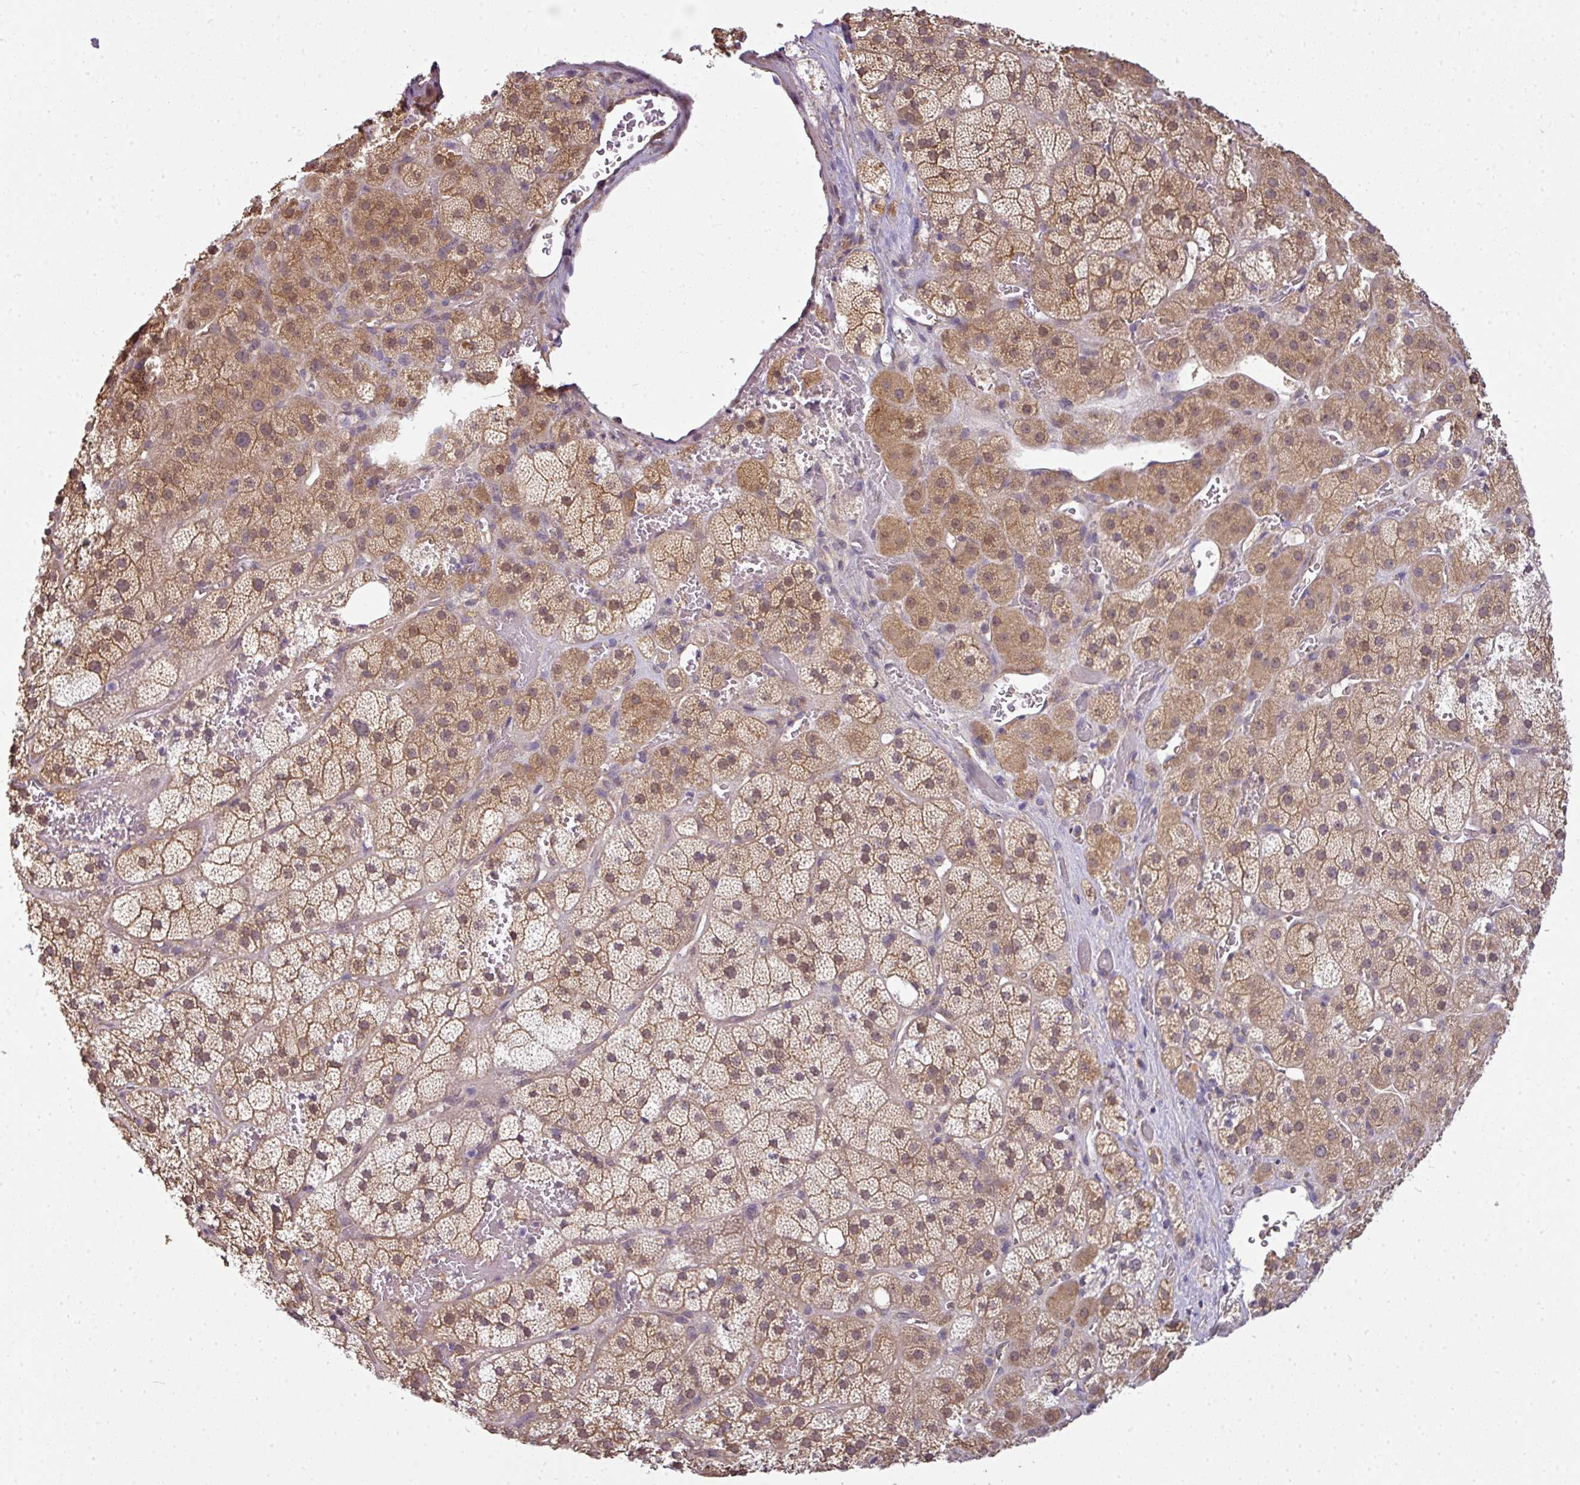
{"staining": {"intensity": "moderate", "quantity": ">75%", "location": "cytoplasmic/membranous,nuclear"}, "tissue": "adrenal gland", "cell_type": "Glandular cells", "image_type": "normal", "snomed": [{"axis": "morphology", "description": "Normal tissue, NOS"}, {"axis": "topography", "description": "Adrenal gland"}], "caption": "A brown stain labels moderate cytoplasmic/membranous,nuclear staining of a protein in glandular cells of unremarkable human adrenal gland. (brown staining indicates protein expression, while blue staining denotes nuclei).", "gene": "RBM14", "patient": {"sex": "male", "age": 57}}